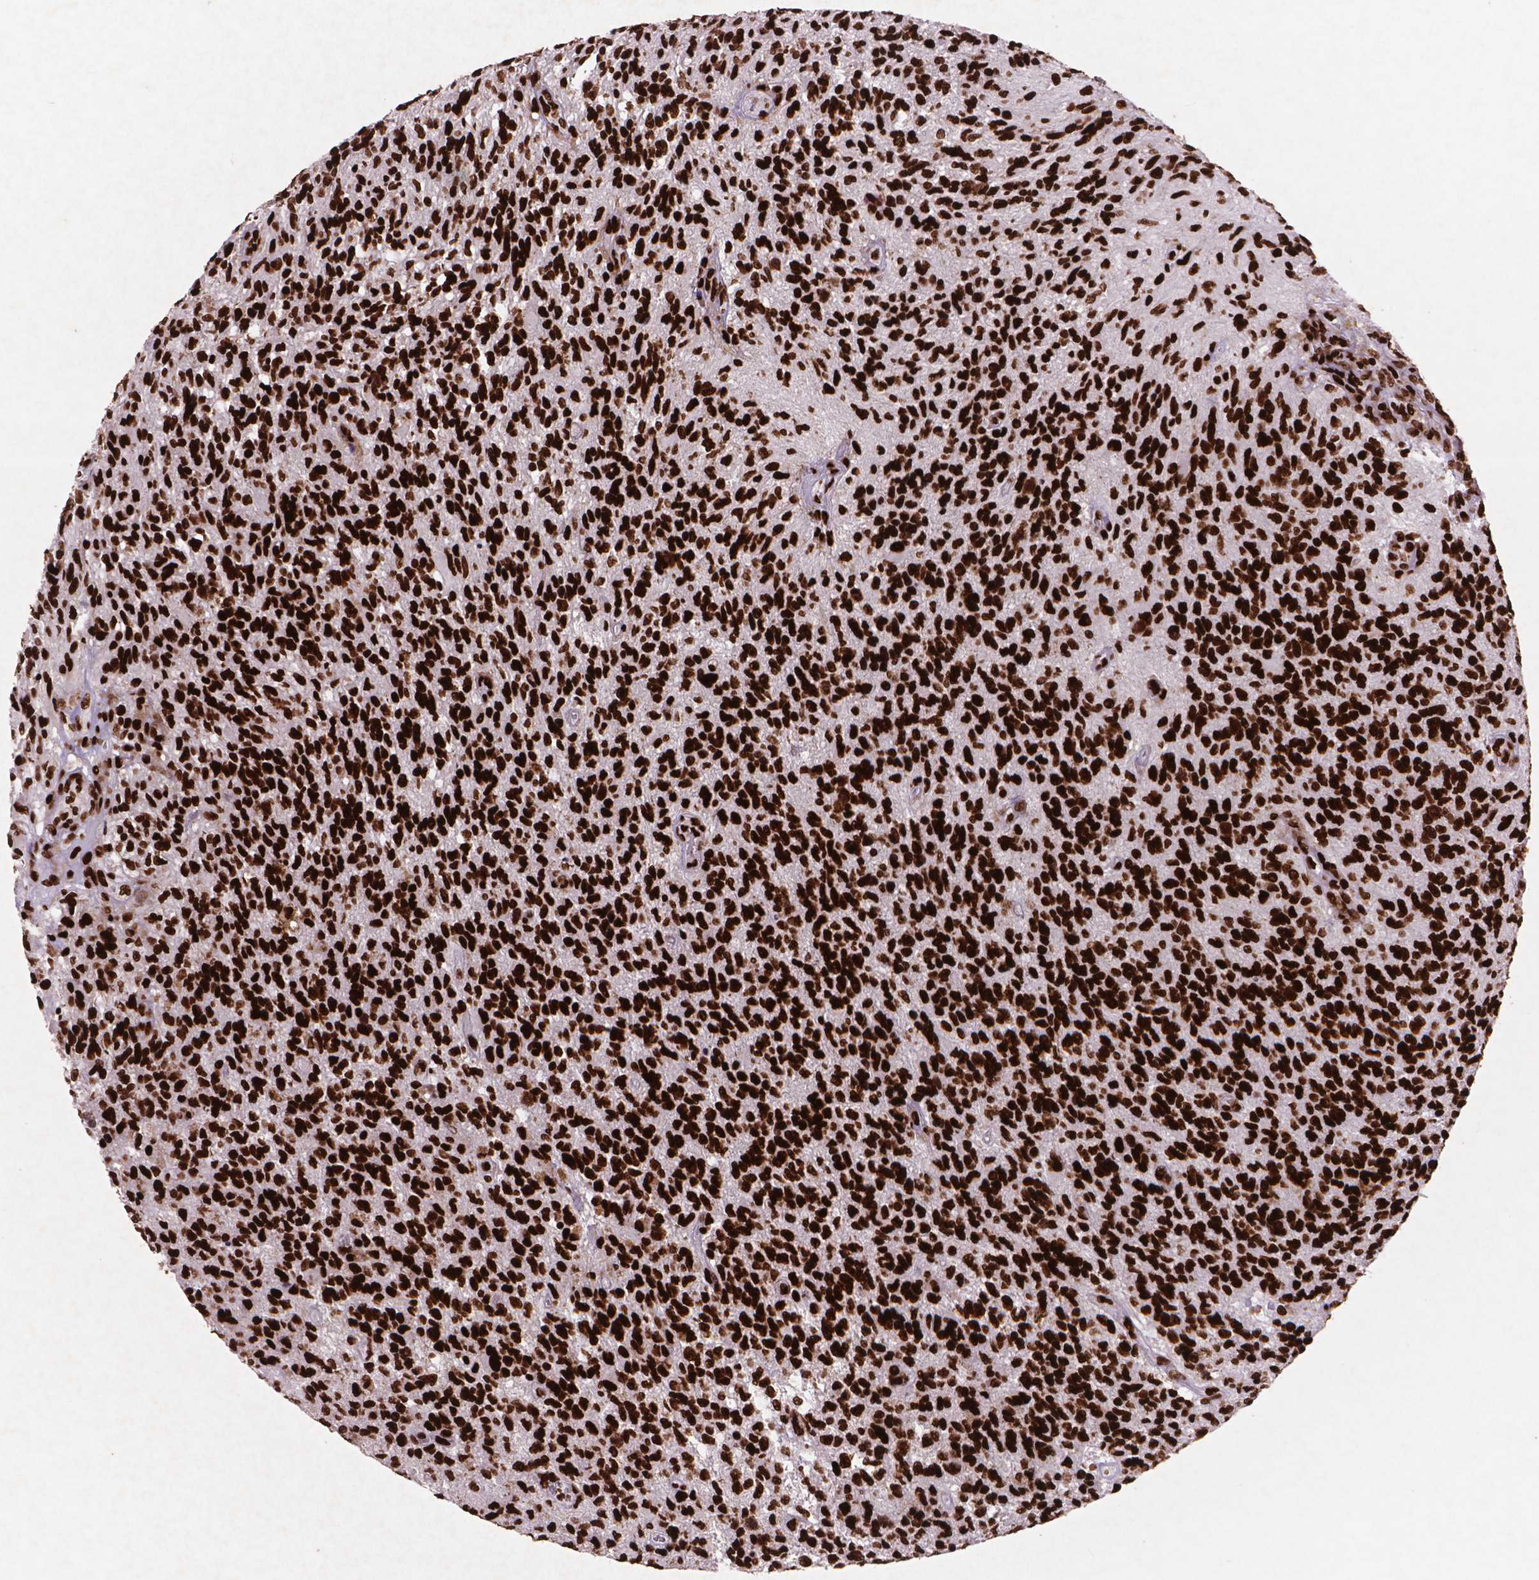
{"staining": {"intensity": "strong", "quantity": ">75%", "location": "nuclear"}, "tissue": "glioma", "cell_type": "Tumor cells", "image_type": "cancer", "snomed": [{"axis": "morphology", "description": "Glioma, malignant, High grade"}, {"axis": "topography", "description": "Brain"}], "caption": "Immunohistochemistry (IHC) of human glioma demonstrates high levels of strong nuclear positivity in about >75% of tumor cells.", "gene": "CITED2", "patient": {"sex": "male", "age": 56}}